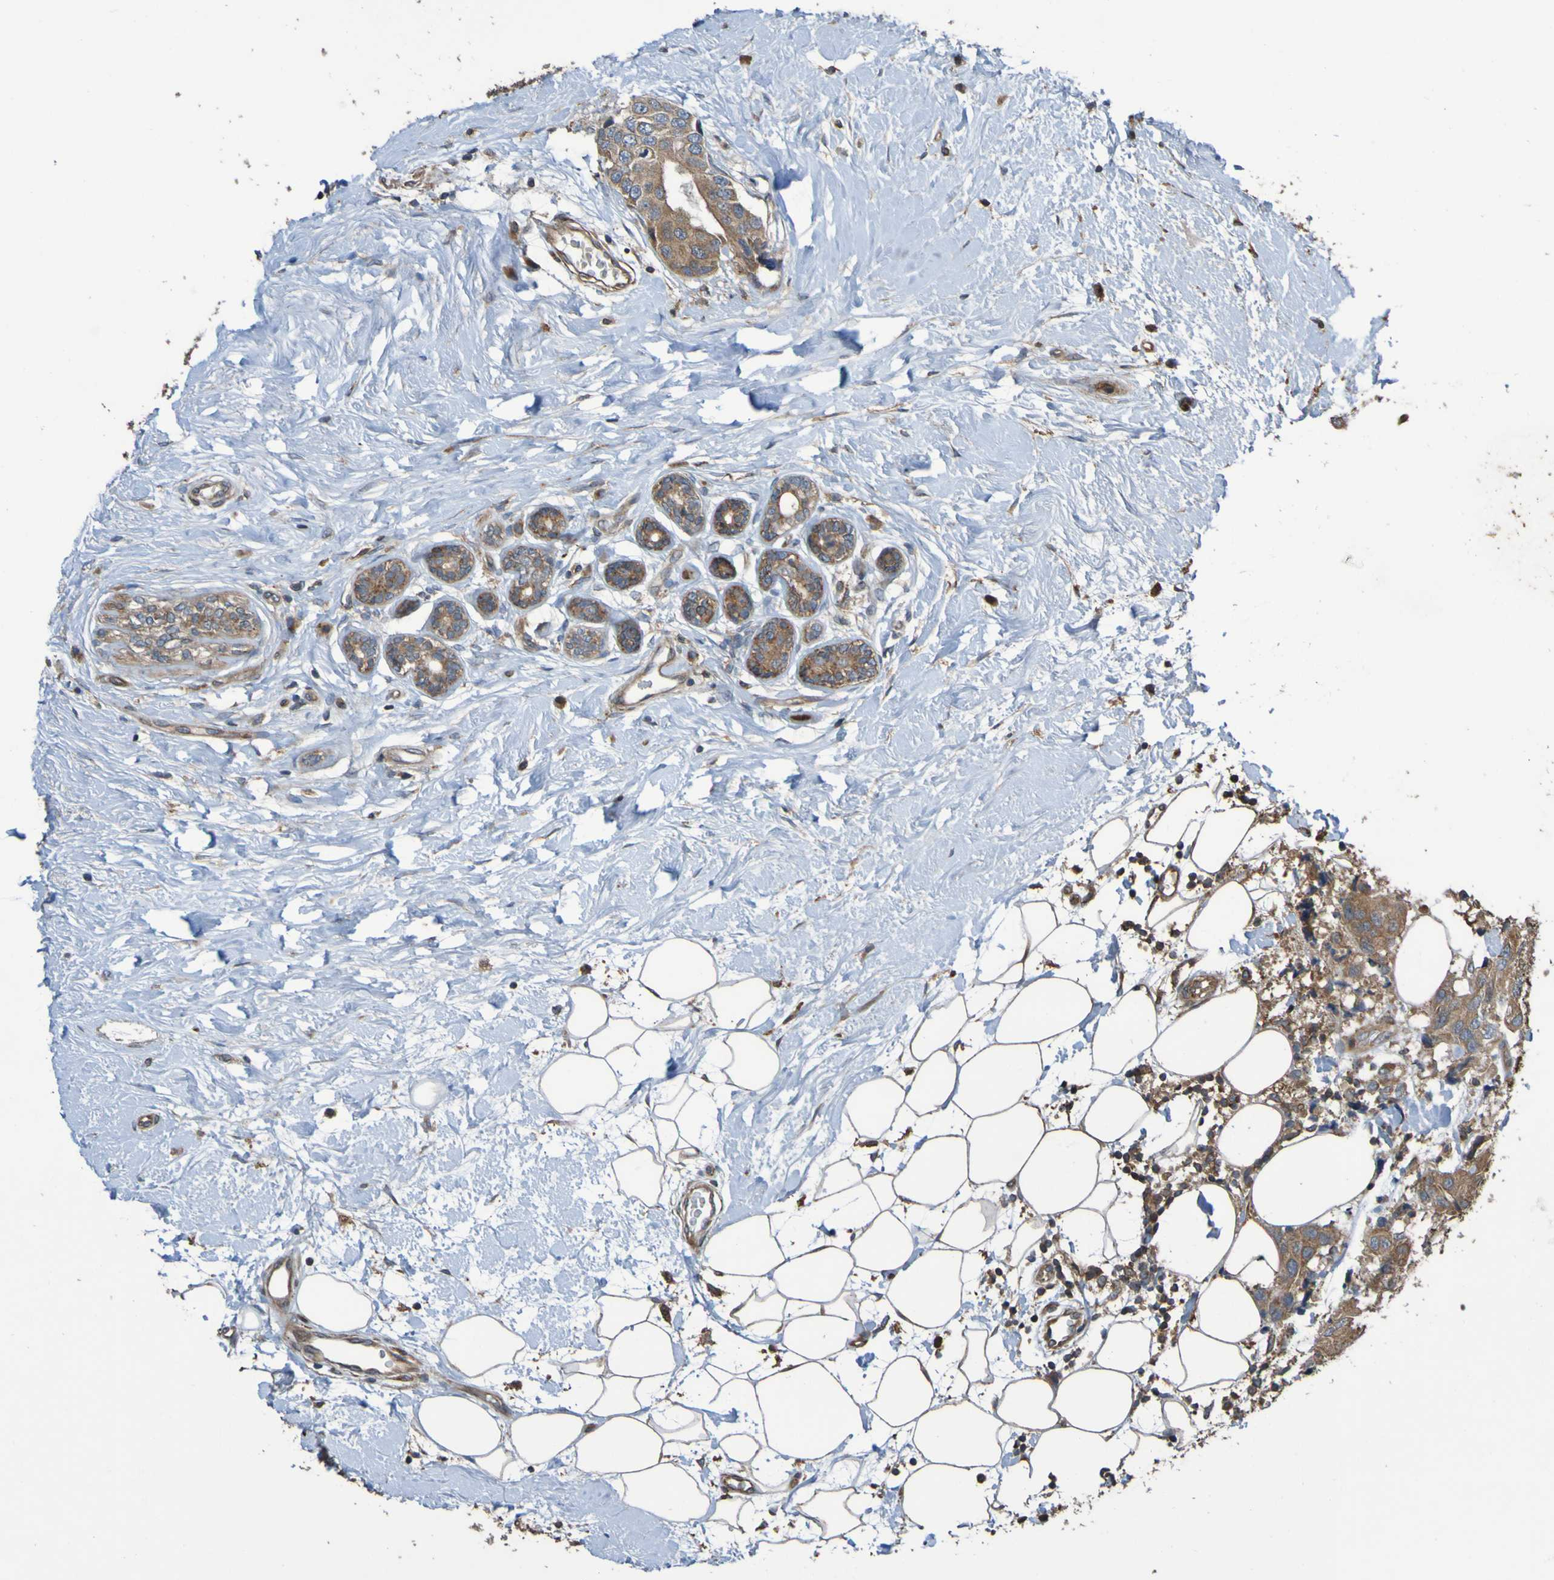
{"staining": {"intensity": "moderate", "quantity": ">75%", "location": "cytoplasmic/membranous"}, "tissue": "breast cancer", "cell_type": "Tumor cells", "image_type": "cancer", "snomed": [{"axis": "morphology", "description": "Normal tissue, NOS"}, {"axis": "morphology", "description": "Duct carcinoma"}, {"axis": "topography", "description": "Breast"}], "caption": "The histopathology image demonstrates a brown stain indicating the presence of a protein in the cytoplasmic/membranous of tumor cells in breast cancer.", "gene": "UCN", "patient": {"sex": "female", "age": 39}}